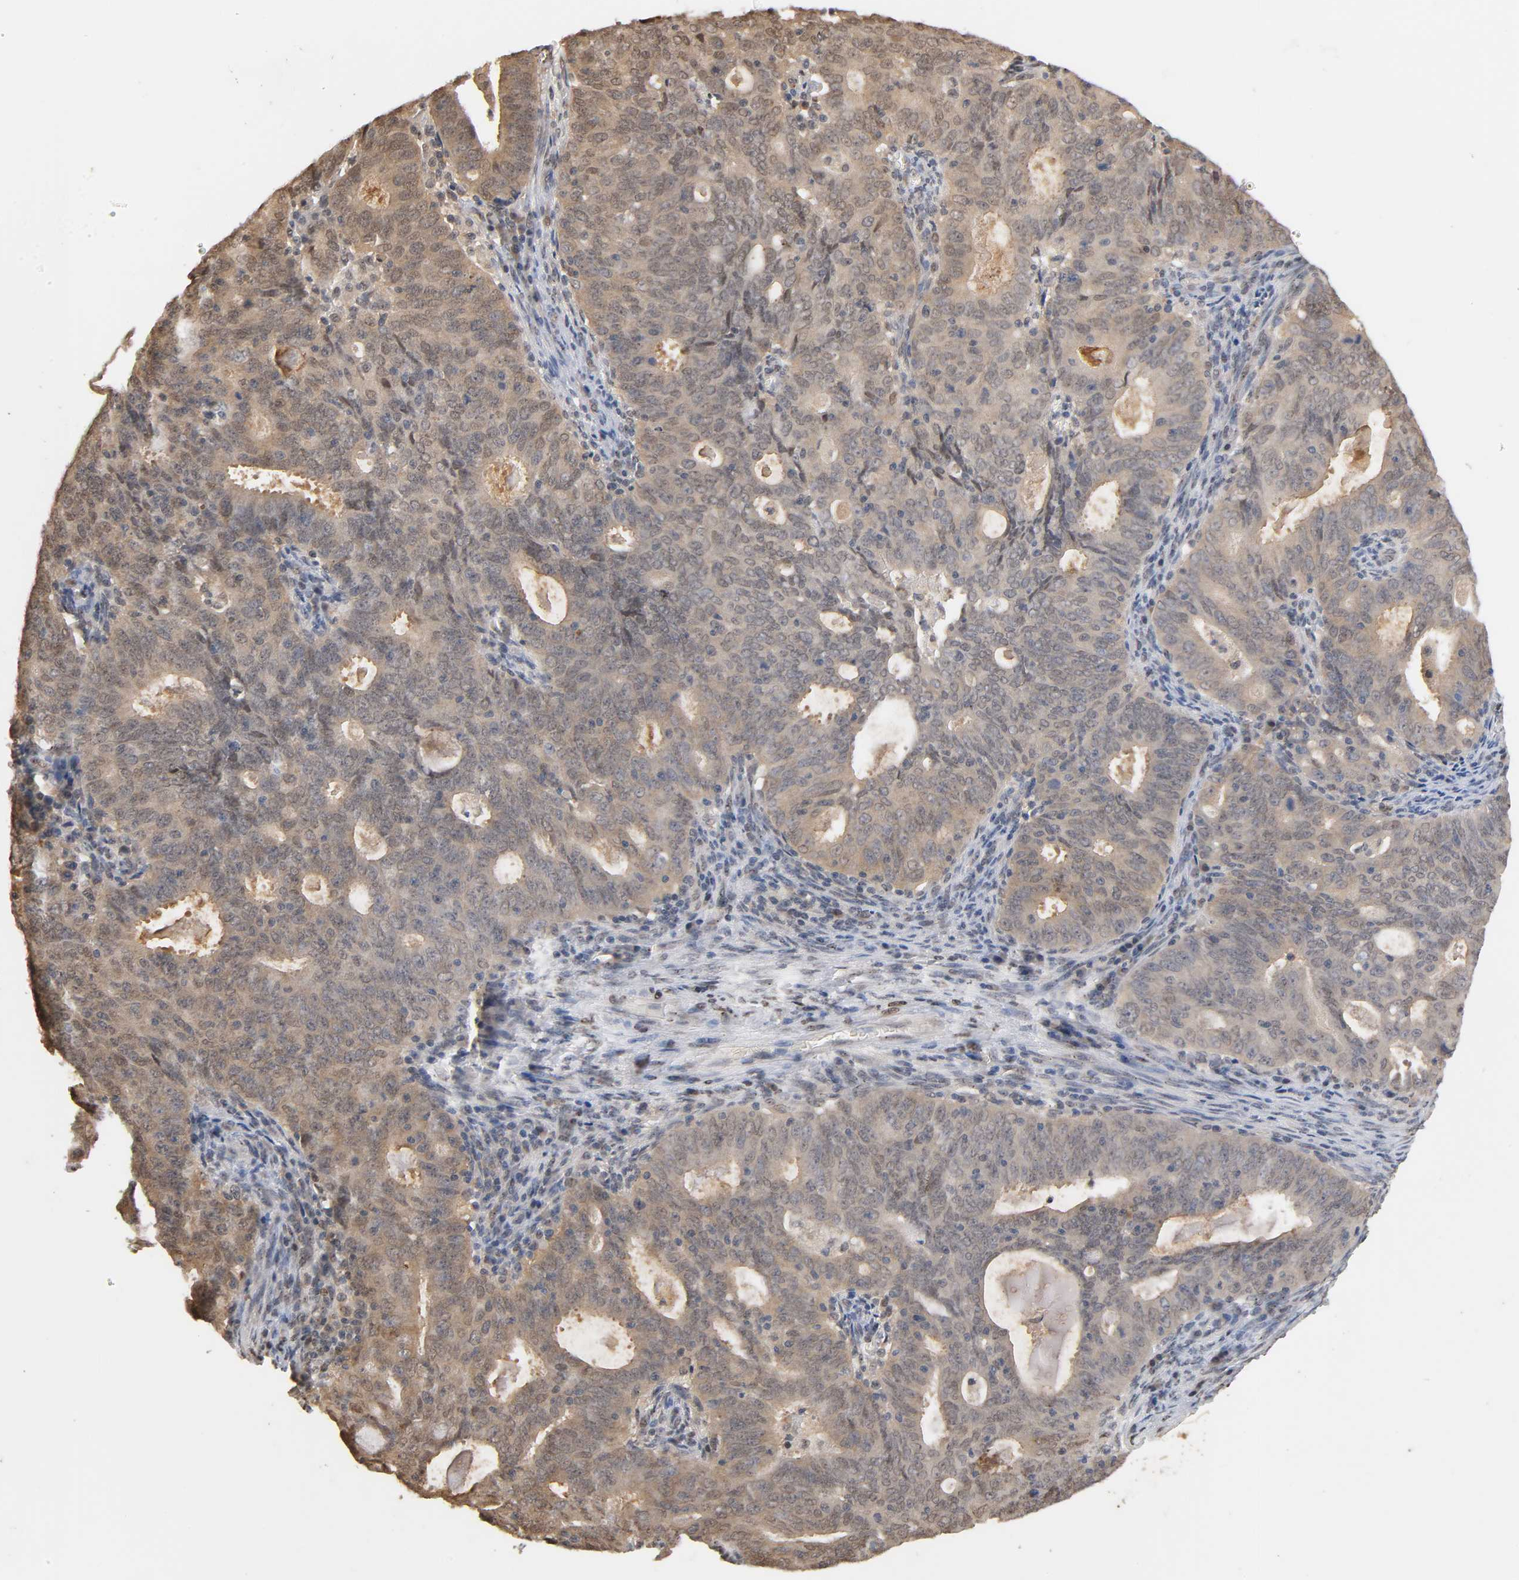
{"staining": {"intensity": "moderate", "quantity": ">75%", "location": "cytoplasmic/membranous,nuclear"}, "tissue": "cervical cancer", "cell_type": "Tumor cells", "image_type": "cancer", "snomed": [{"axis": "morphology", "description": "Adenocarcinoma, NOS"}, {"axis": "topography", "description": "Cervix"}], "caption": "A medium amount of moderate cytoplasmic/membranous and nuclear positivity is present in about >75% of tumor cells in cervical cancer (adenocarcinoma) tissue.", "gene": "UBC", "patient": {"sex": "female", "age": 44}}